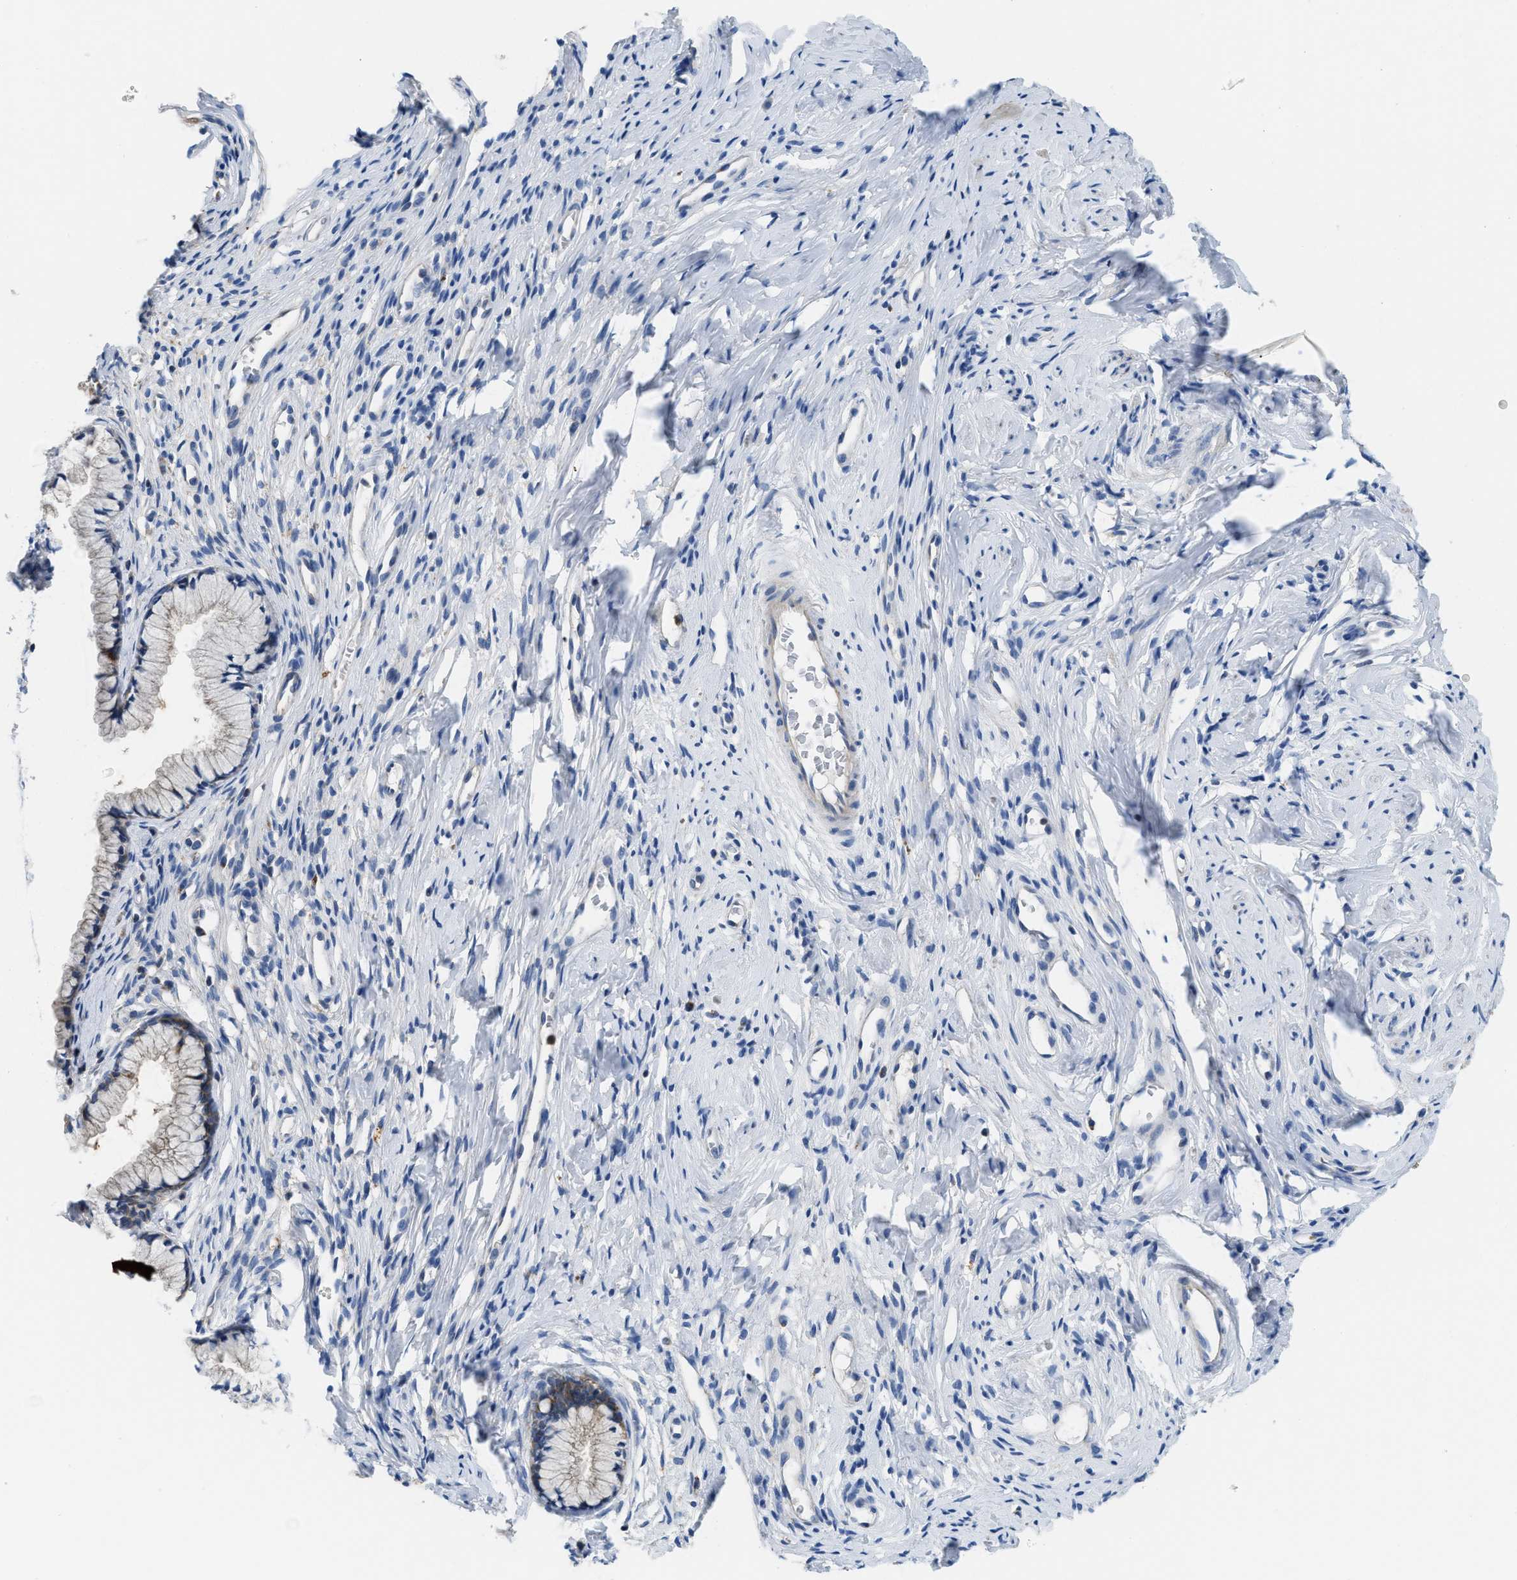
{"staining": {"intensity": "weak", "quantity": "<25%", "location": "cytoplasmic/membranous"}, "tissue": "cervix", "cell_type": "Glandular cells", "image_type": "normal", "snomed": [{"axis": "morphology", "description": "Normal tissue, NOS"}, {"axis": "topography", "description": "Cervix"}], "caption": "DAB (3,3'-diaminobenzidine) immunohistochemical staining of benign cervix displays no significant staining in glandular cells.", "gene": "SLC25A13", "patient": {"sex": "female", "age": 77}}